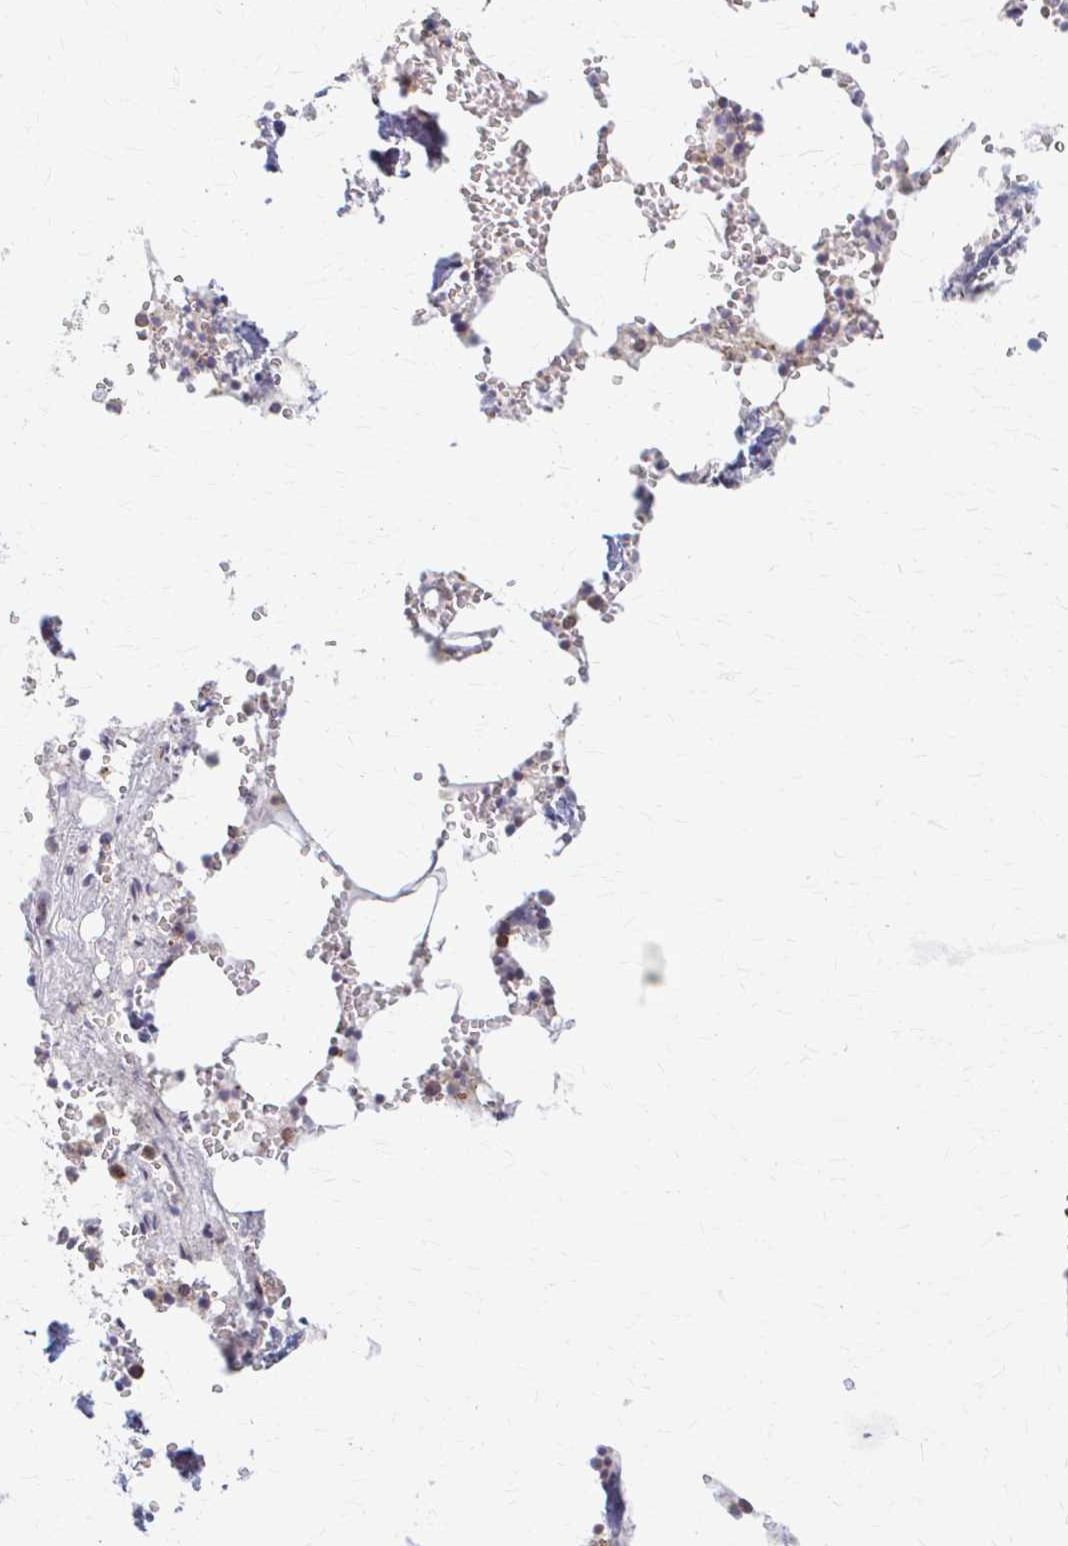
{"staining": {"intensity": "moderate", "quantity": "25%-75%", "location": "cytoplasmic/membranous"}, "tissue": "bone marrow", "cell_type": "Hematopoietic cells", "image_type": "normal", "snomed": [{"axis": "morphology", "description": "Normal tissue, NOS"}, {"axis": "topography", "description": "Bone marrow"}], "caption": "High-power microscopy captured an IHC histopathology image of benign bone marrow, revealing moderate cytoplasmic/membranous positivity in approximately 25%-75% of hematopoietic cells.", "gene": "ARHGAP35", "patient": {"sex": "male", "age": 54}}